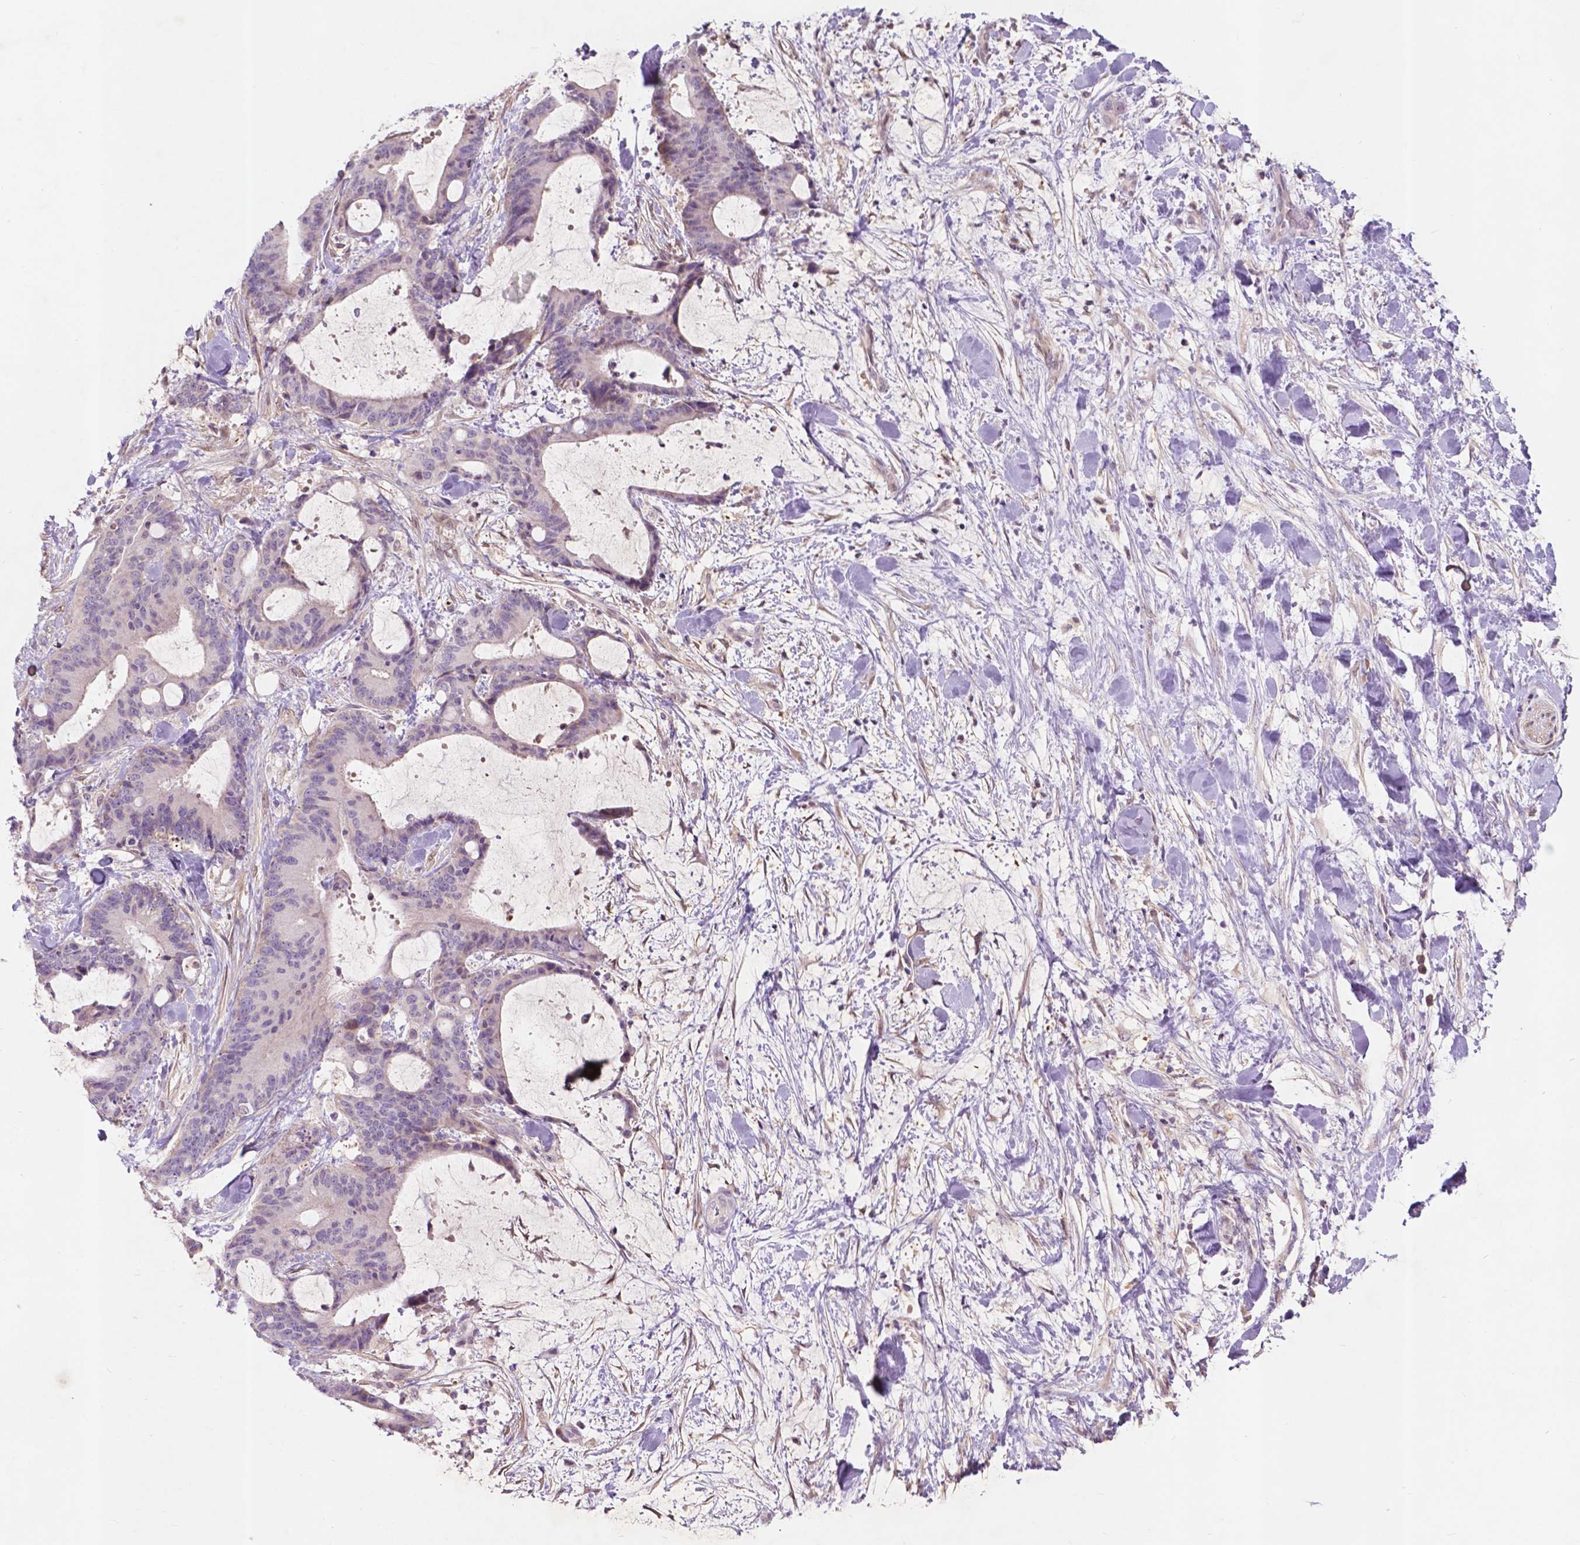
{"staining": {"intensity": "negative", "quantity": "none", "location": "none"}, "tissue": "liver cancer", "cell_type": "Tumor cells", "image_type": "cancer", "snomed": [{"axis": "morphology", "description": "Cholangiocarcinoma"}, {"axis": "topography", "description": "Liver"}], "caption": "Tumor cells are negative for protein expression in human liver cholangiocarcinoma.", "gene": "GPR37", "patient": {"sex": "female", "age": 73}}